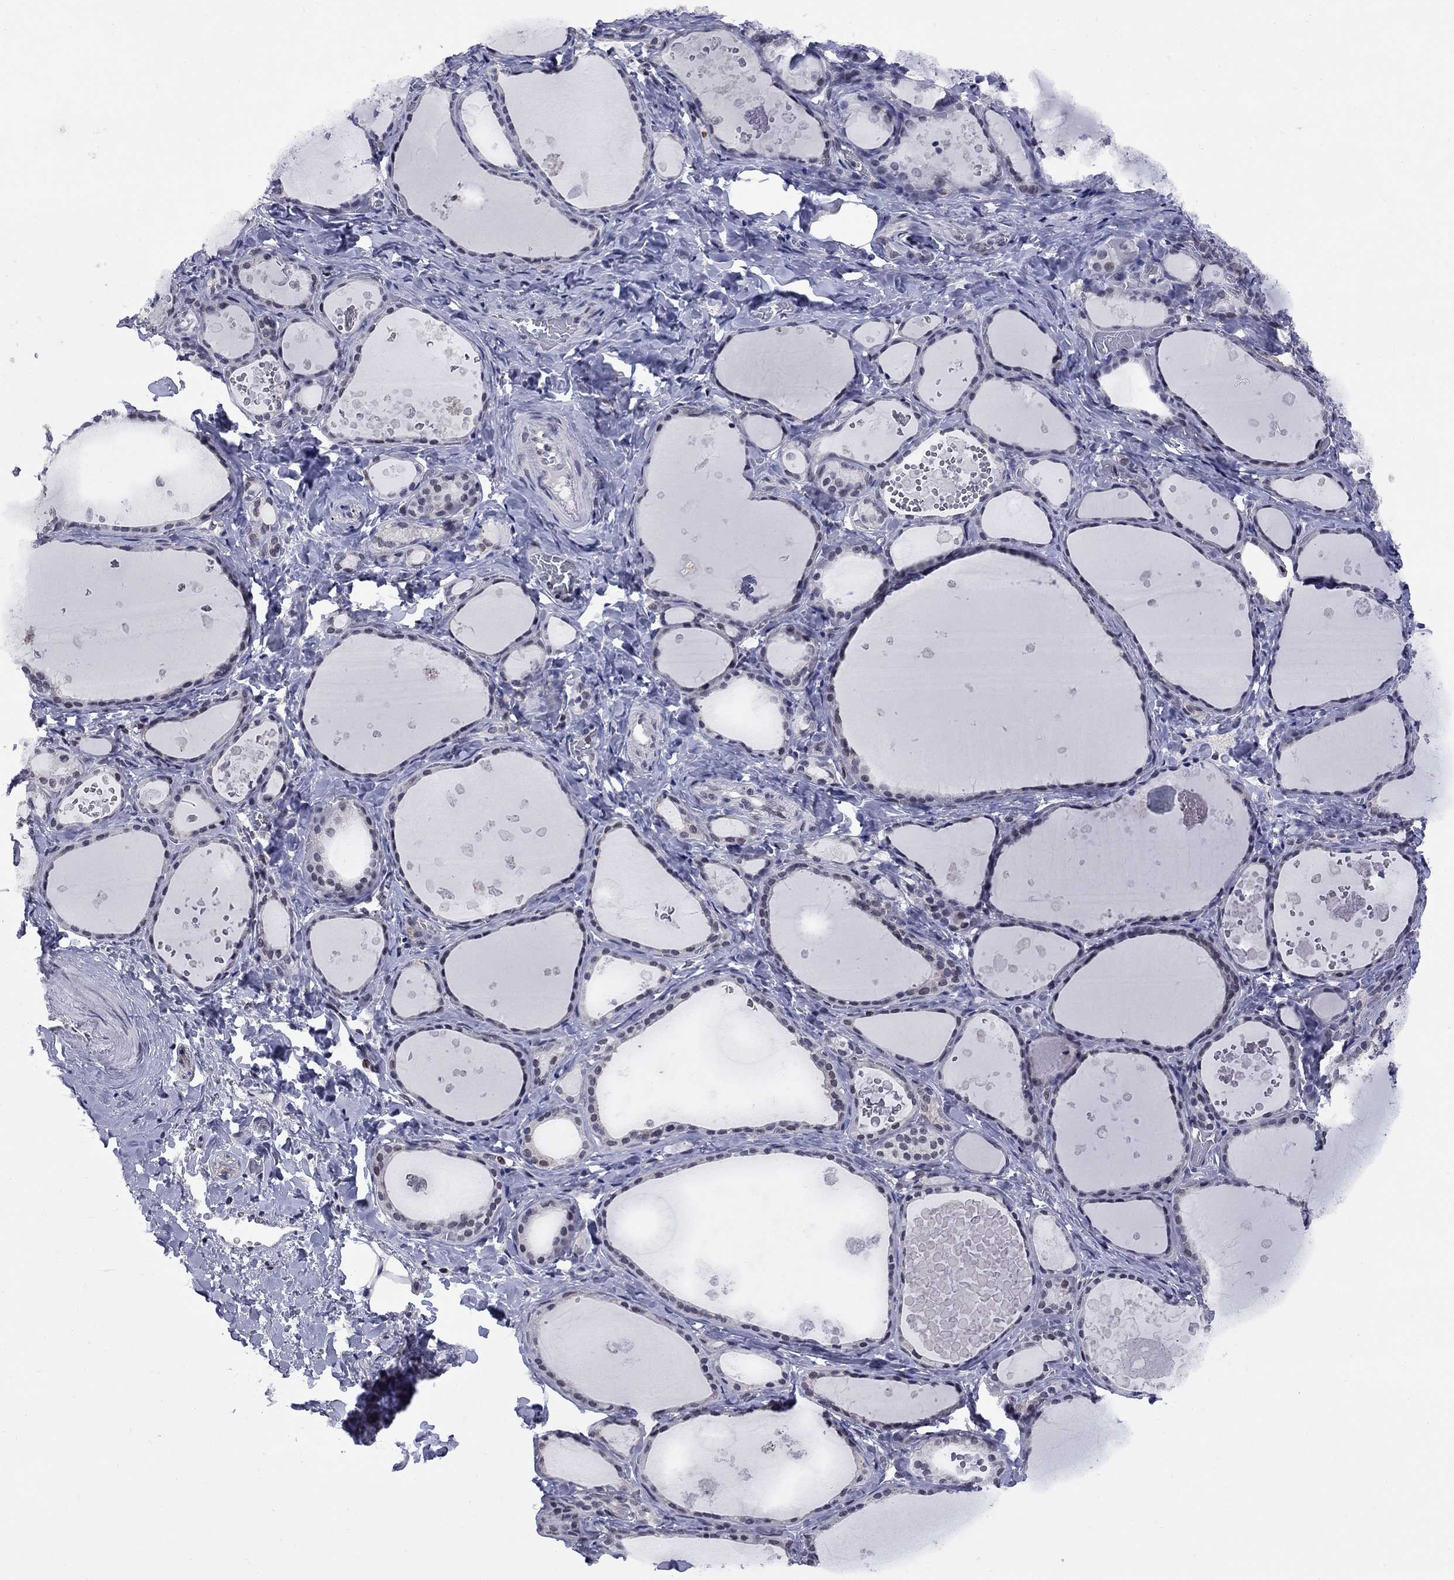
{"staining": {"intensity": "moderate", "quantity": "<25%", "location": "nuclear"}, "tissue": "thyroid gland", "cell_type": "Glandular cells", "image_type": "normal", "snomed": [{"axis": "morphology", "description": "Normal tissue, NOS"}, {"axis": "topography", "description": "Thyroid gland"}], "caption": "A low amount of moderate nuclear expression is appreciated in about <25% of glandular cells in benign thyroid gland.", "gene": "TAF9", "patient": {"sex": "female", "age": 56}}